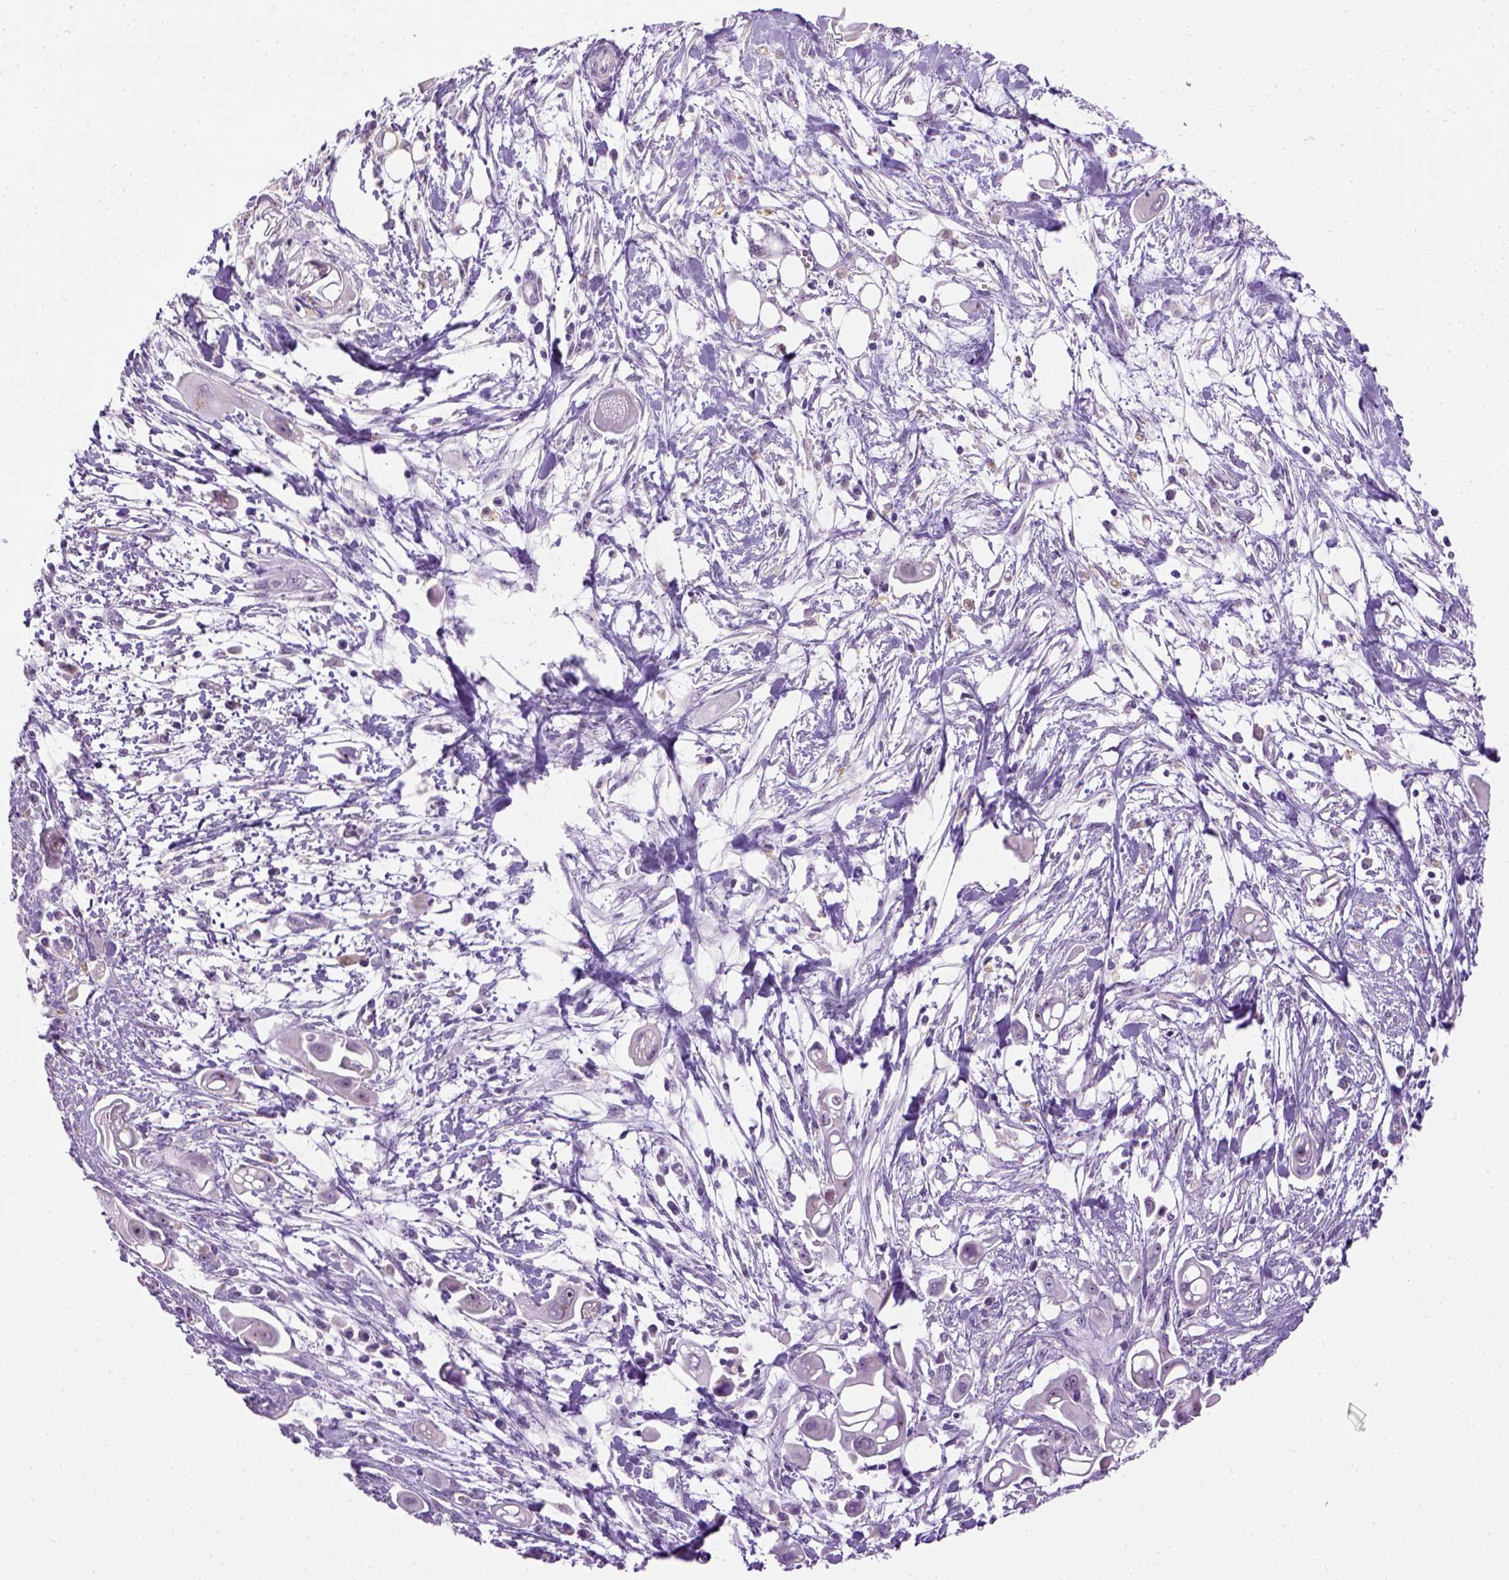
{"staining": {"intensity": "negative", "quantity": "none", "location": "none"}, "tissue": "pancreatic cancer", "cell_type": "Tumor cells", "image_type": "cancer", "snomed": [{"axis": "morphology", "description": "Adenocarcinoma, NOS"}, {"axis": "topography", "description": "Pancreas"}], "caption": "Immunohistochemistry histopathology image of neoplastic tissue: pancreatic cancer (adenocarcinoma) stained with DAB reveals no significant protein positivity in tumor cells.", "gene": "UTP4", "patient": {"sex": "male", "age": 50}}